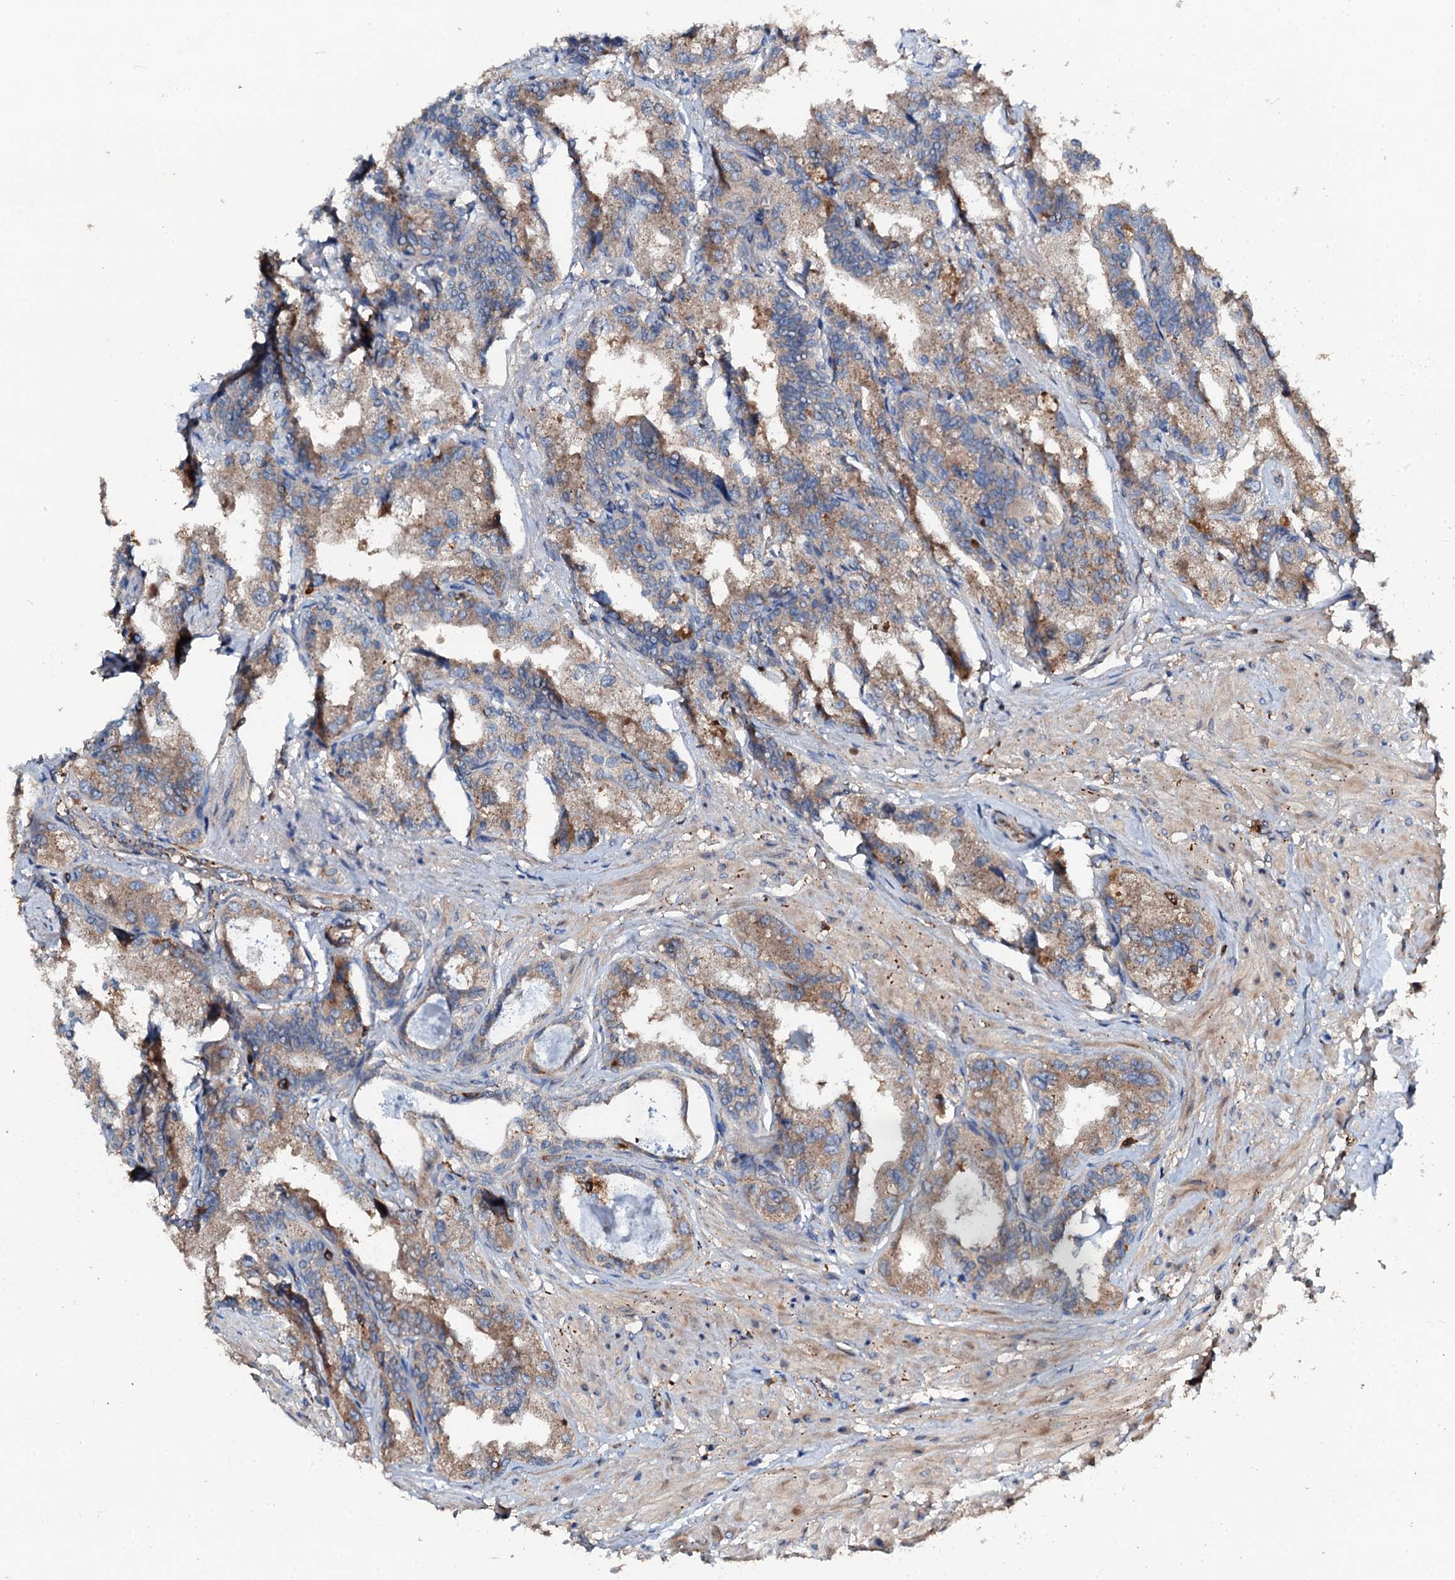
{"staining": {"intensity": "moderate", "quantity": ">75%", "location": "cytoplasmic/membranous"}, "tissue": "seminal vesicle", "cell_type": "Glandular cells", "image_type": "normal", "snomed": [{"axis": "morphology", "description": "Normal tissue, NOS"}, {"axis": "topography", "description": "Seminal veicle"}], "caption": "Protein staining shows moderate cytoplasmic/membranous expression in approximately >75% of glandular cells in unremarkable seminal vesicle. Nuclei are stained in blue.", "gene": "GRK2", "patient": {"sex": "male", "age": 63}}